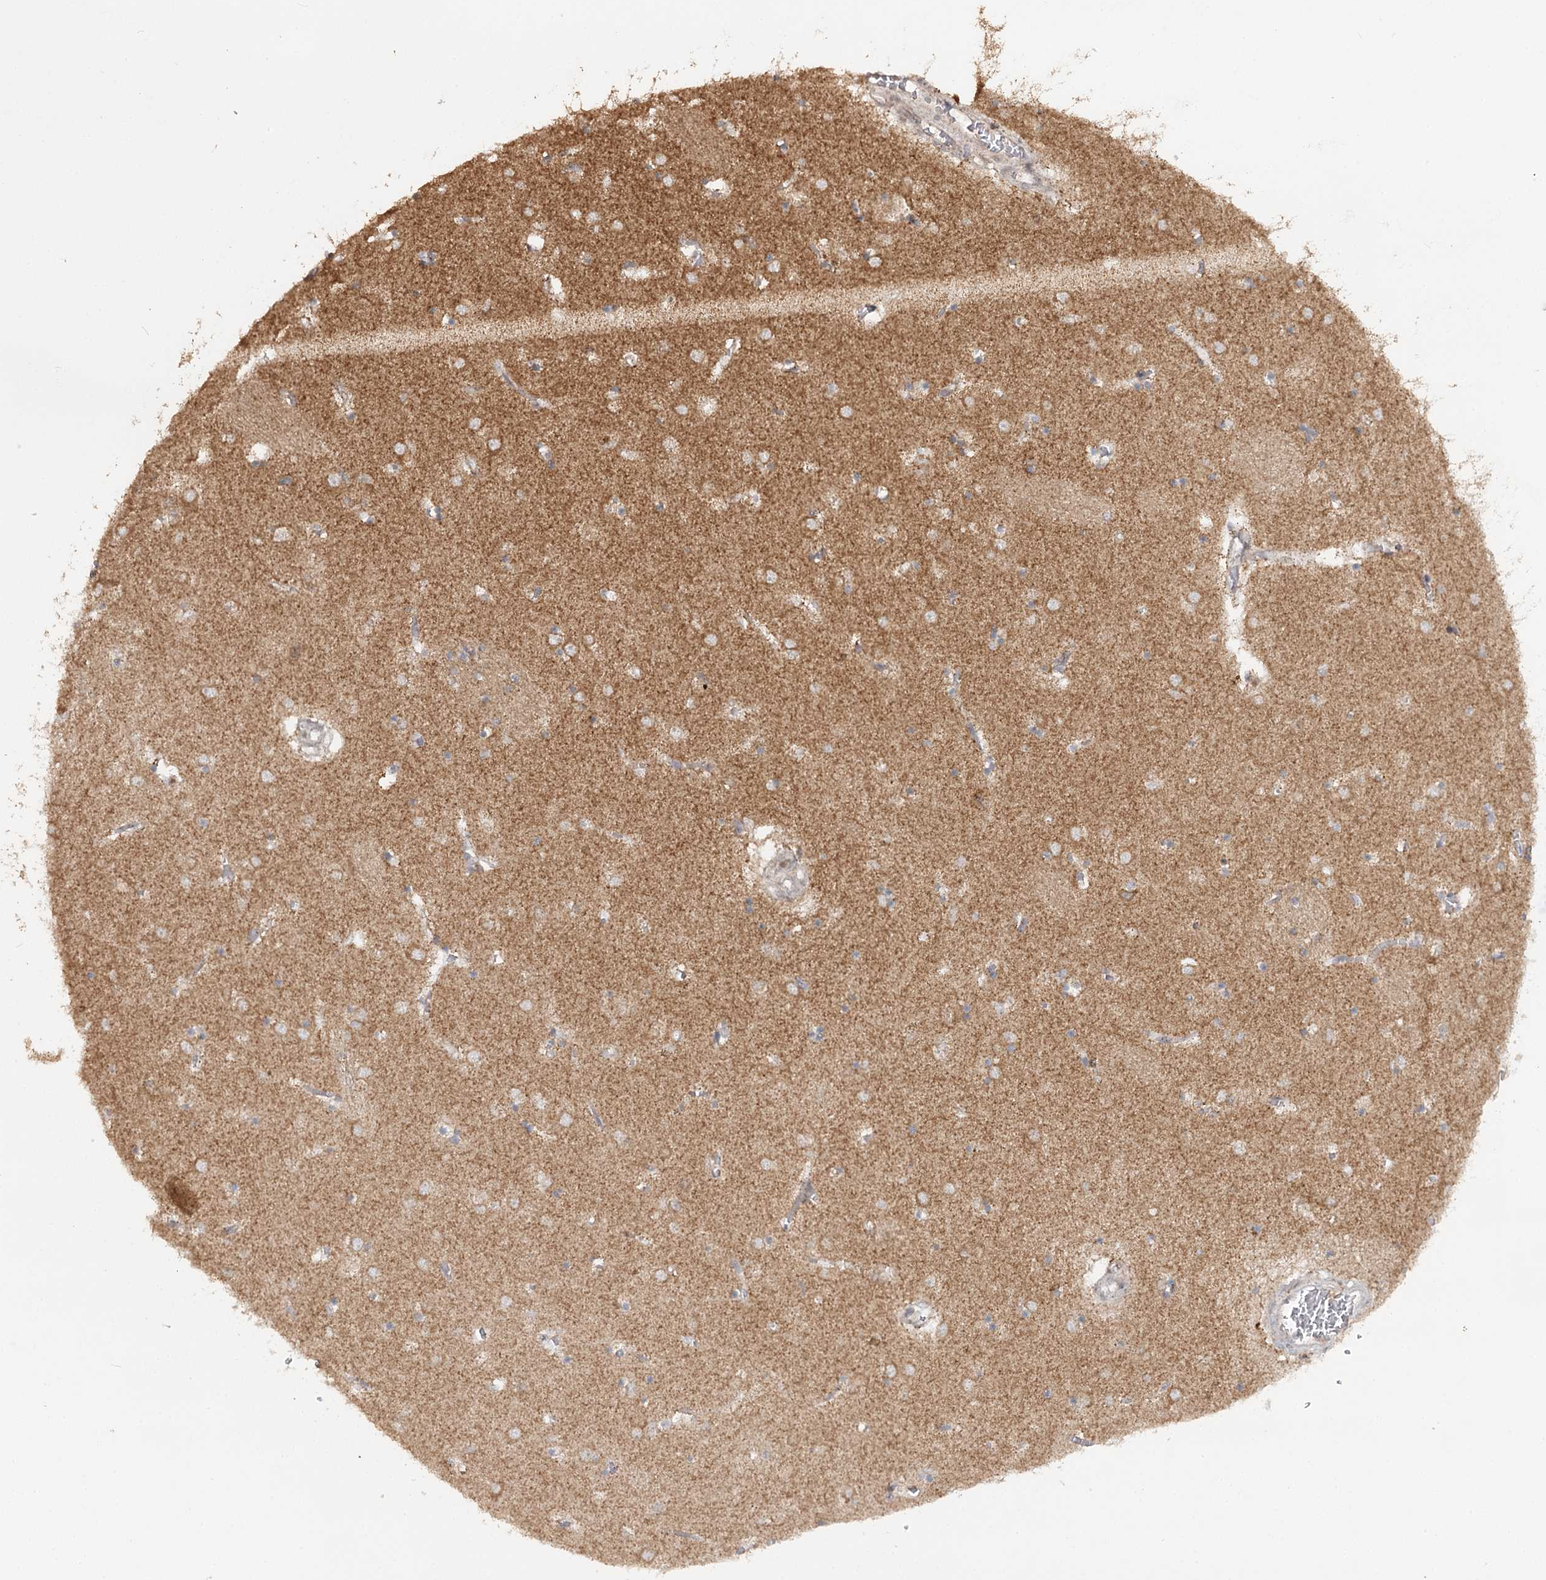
{"staining": {"intensity": "weak", "quantity": ">75%", "location": "cytoplasmic/membranous"}, "tissue": "caudate", "cell_type": "Glial cells", "image_type": "normal", "snomed": [{"axis": "morphology", "description": "Normal tissue, NOS"}, {"axis": "topography", "description": "Lateral ventricle wall"}], "caption": "Protein staining shows weak cytoplasmic/membranous staining in approximately >75% of glial cells in unremarkable caudate.", "gene": "ZNRF3", "patient": {"sex": "male", "age": 70}}